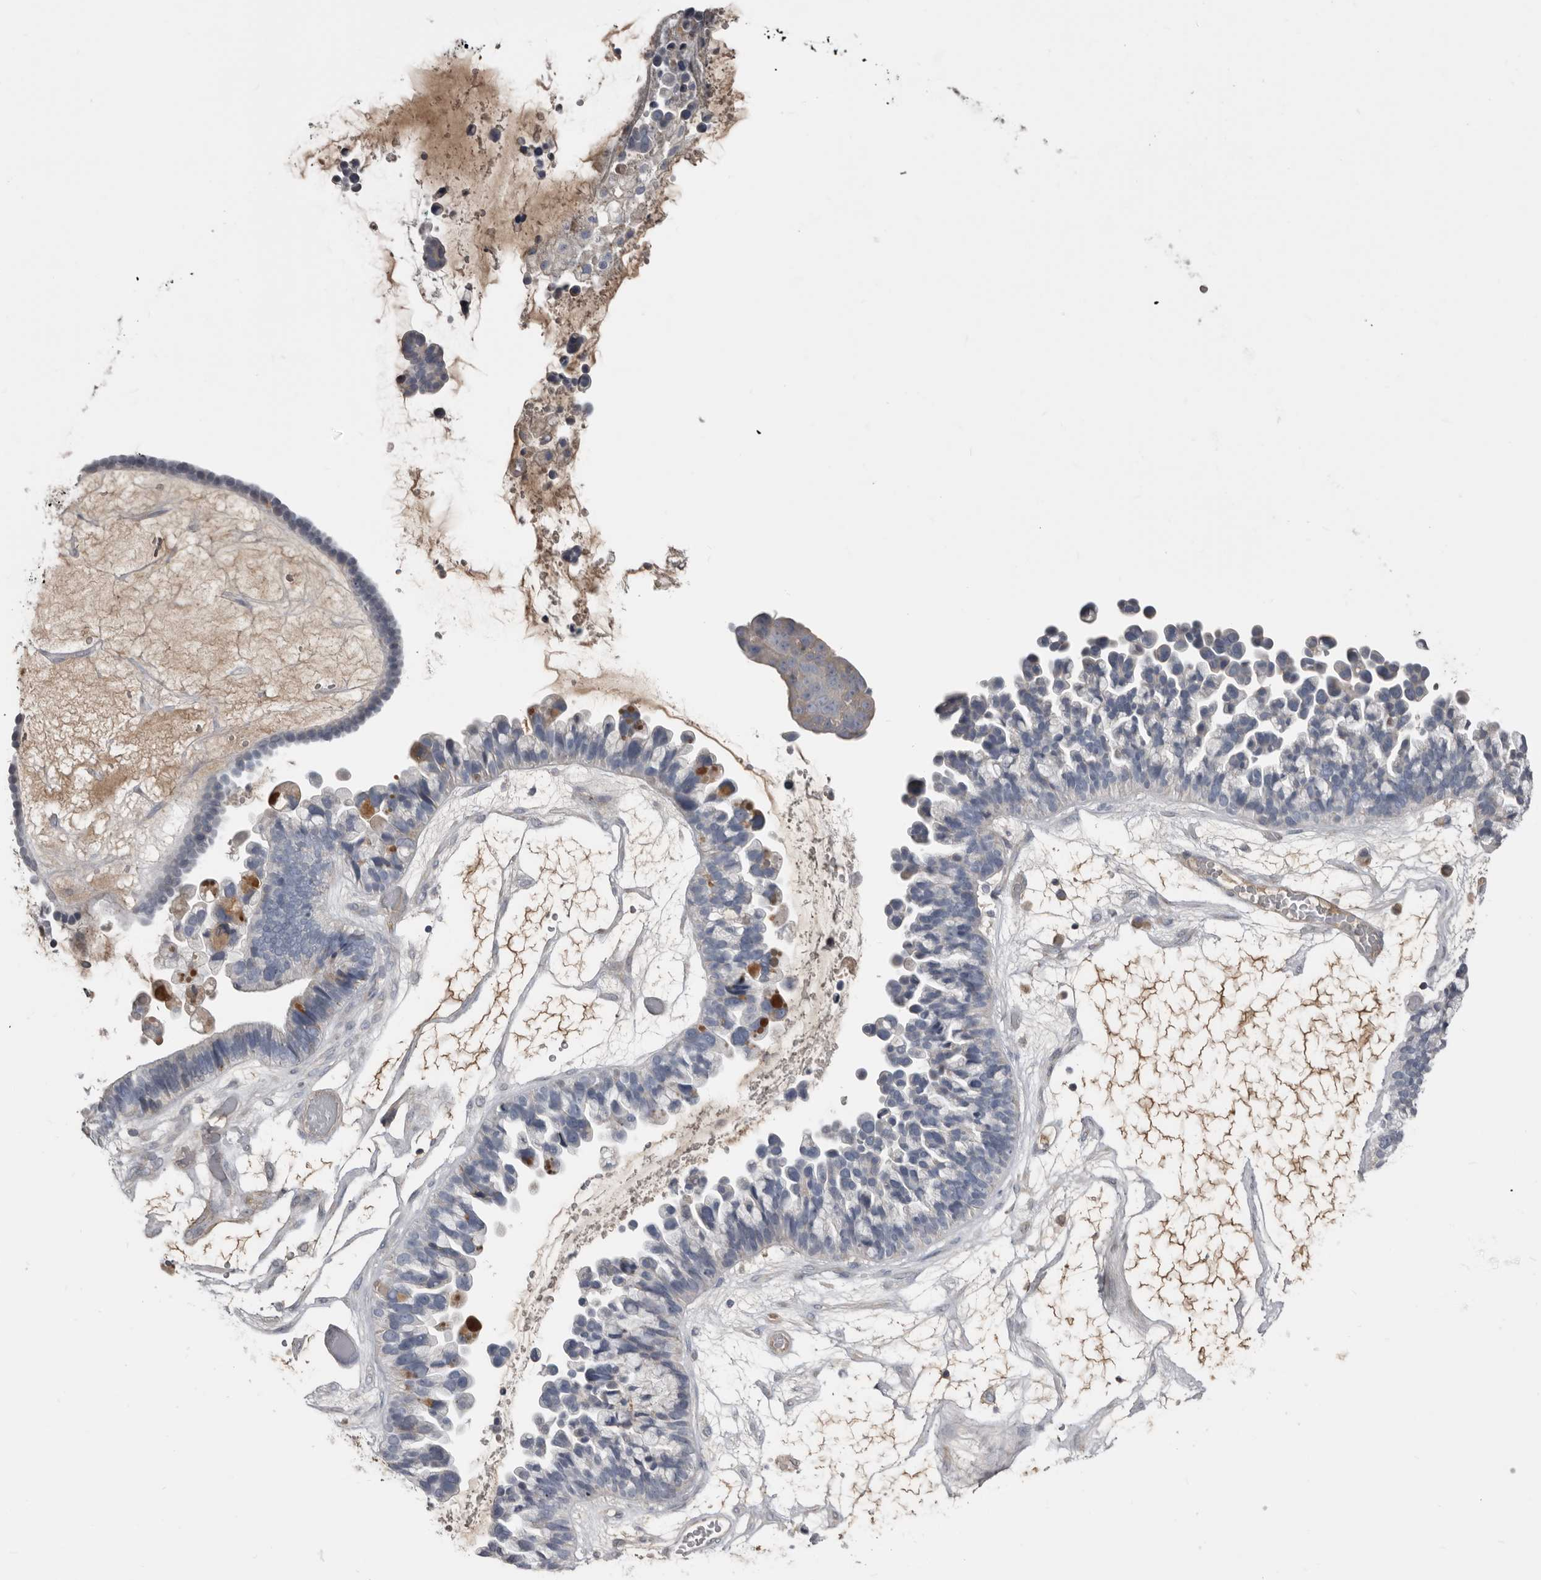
{"staining": {"intensity": "moderate", "quantity": "<25%", "location": "cytoplasmic/membranous"}, "tissue": "ovarian cancer", "cell_type": "Tumor cells", "image_type": "cancer", "snomed": [{"axis": "morphology", "description": "Cystadenocarcinoma, serous, NOS"}, {"axis": "topography", "description": "Ovary"}], "caption": "This photomicrograph displays immunohistochemistry staining of human ovarian cancer (serous cystadenocarcinoma), with low moderate cytoplasmic/membranous positivity in approximately <25% of tumor cells.", "gene": "ZNF114", "patient": {"sex": "female", "age": 56}}